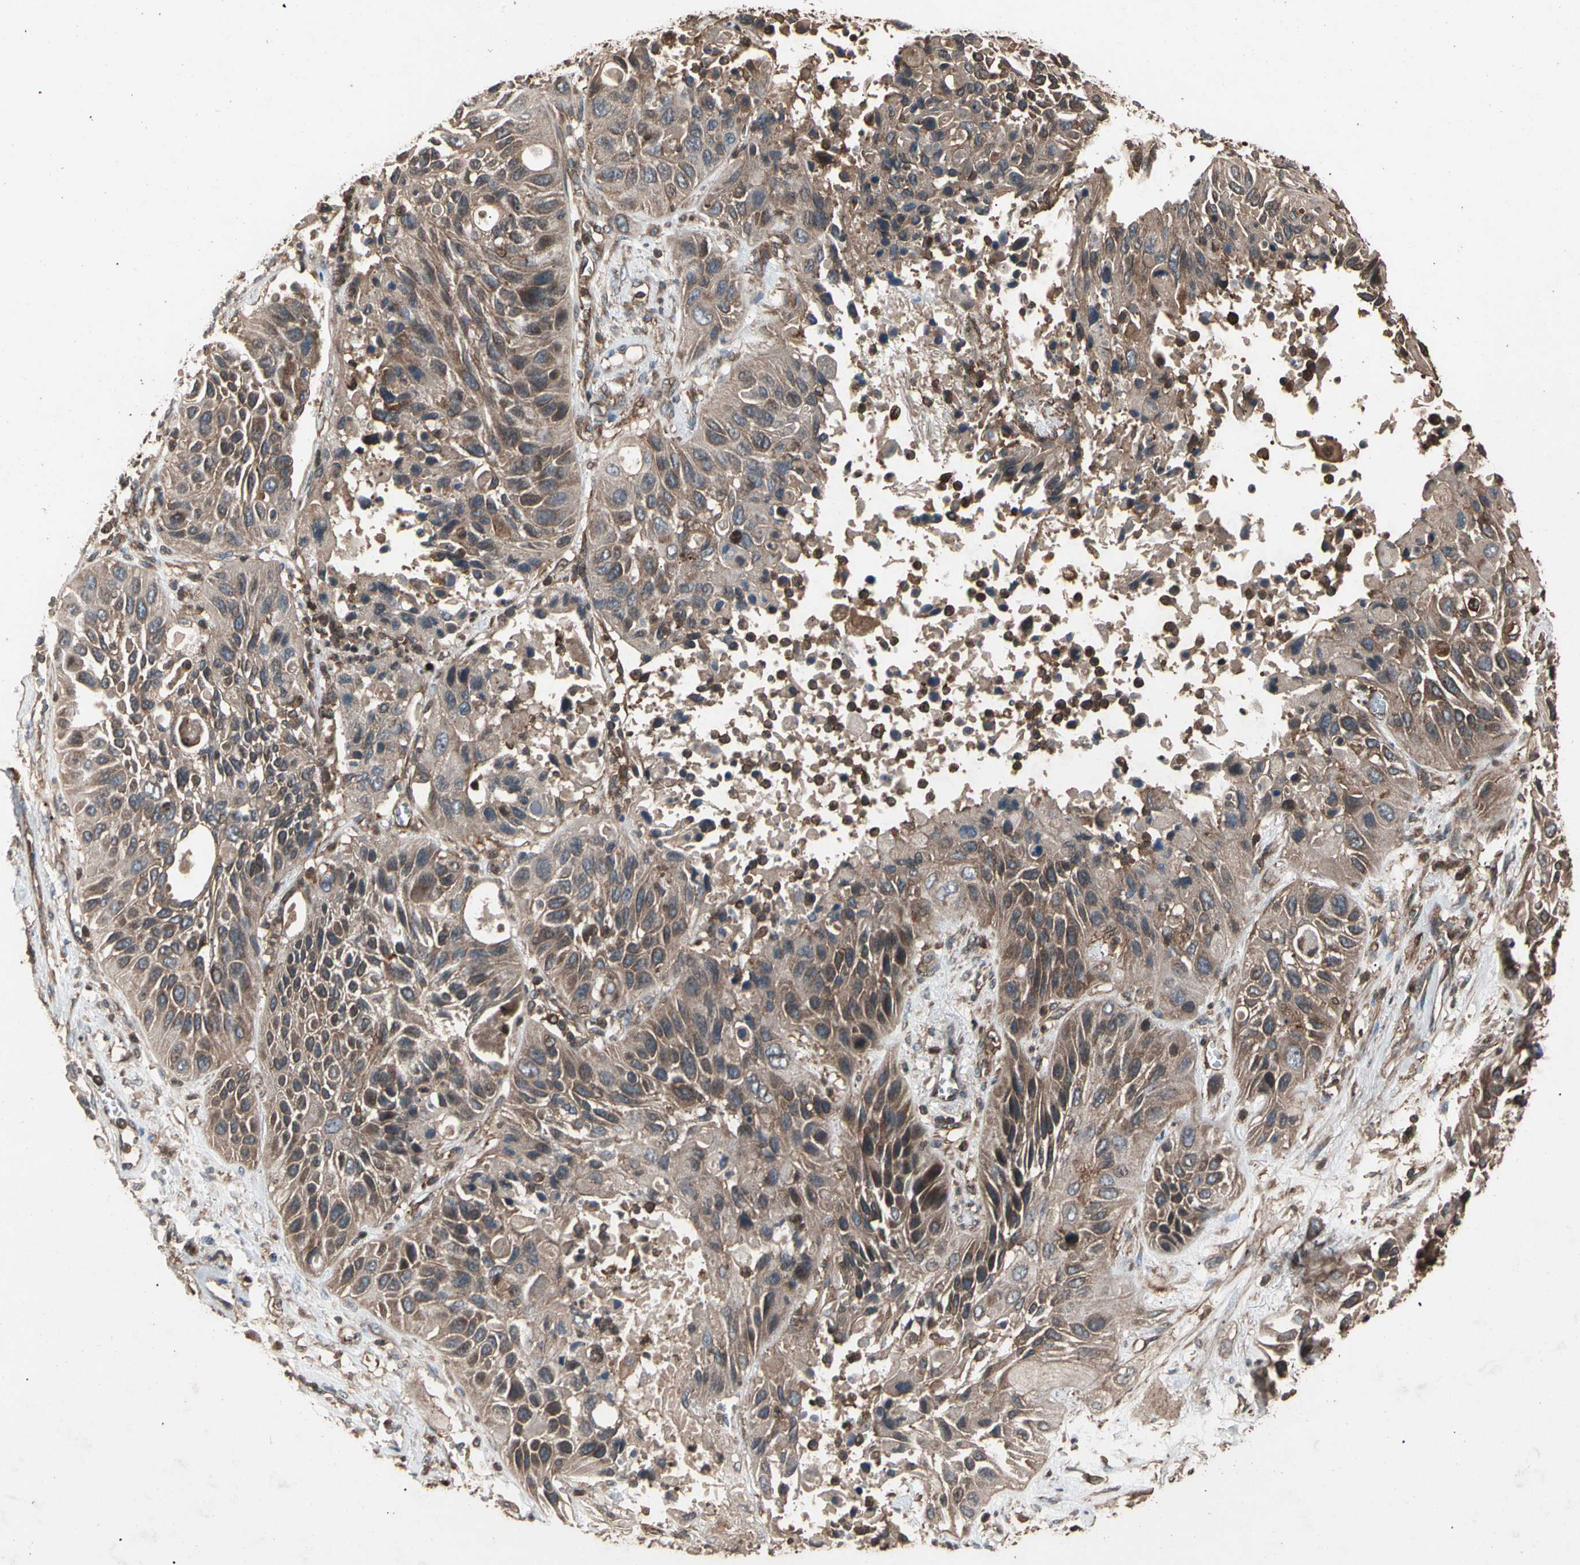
{"staining": {"intensity": "moderate", "quantity": ">75%", "location": "cytoplasmic/membranous"}, "tissue": "lung cancer", "cell_type": "Tumor cells", "image_type": "cancer", "snomed": [{"axis": "morphology", "description": "Squamous cell carcinoma, NOS"}, {"axis": "topography", "description": "Lung"}], "caption": "The image displays staining of lung cancer, revealing moderate cytoplasmic/membranous protein expression (brown color) within tumor cells.", "gene": "AGBL2", "patient": {"sex": "female", "age": 76}}